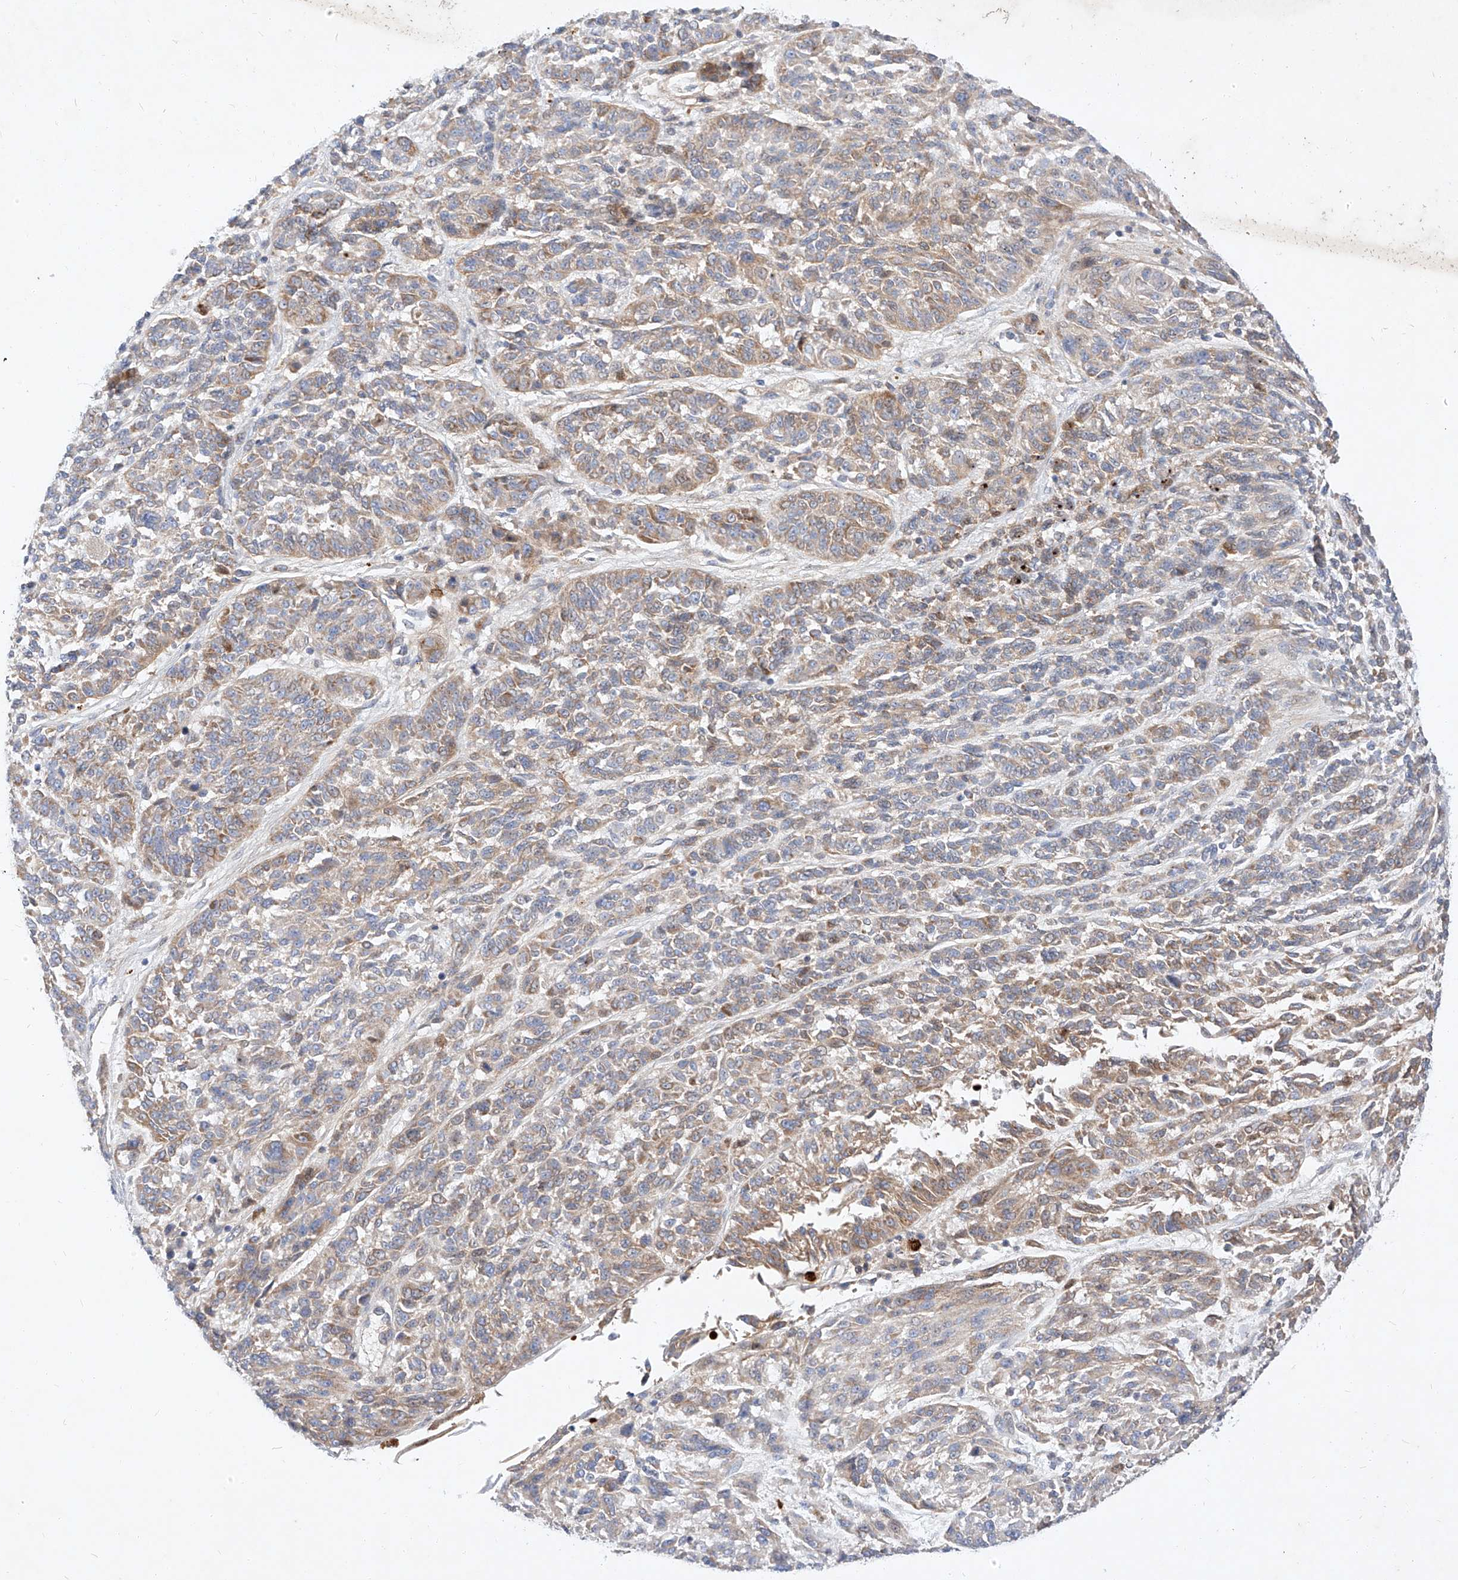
{"staining": {"intensity": "weak", "quantity": ">75%", "location": "cytoplasmic/membranous"}, "tissue": "melanoma", "cell_type": "Tumor cells", "image_type": "cancer", "snomed": [{"axis": "morphology", "description": "Malignant melanoma, NOS"}, {"axis": "topography", "description": "Skin"}], "caption": "DAB immunohistochemical staining of melanoma demonstrates weak cytoplasmic/membranous protein positivity in approximately >75% of tumor cells.", "gene": "OSGEPL1", "patient": {"sex": "male", "age": 53}}